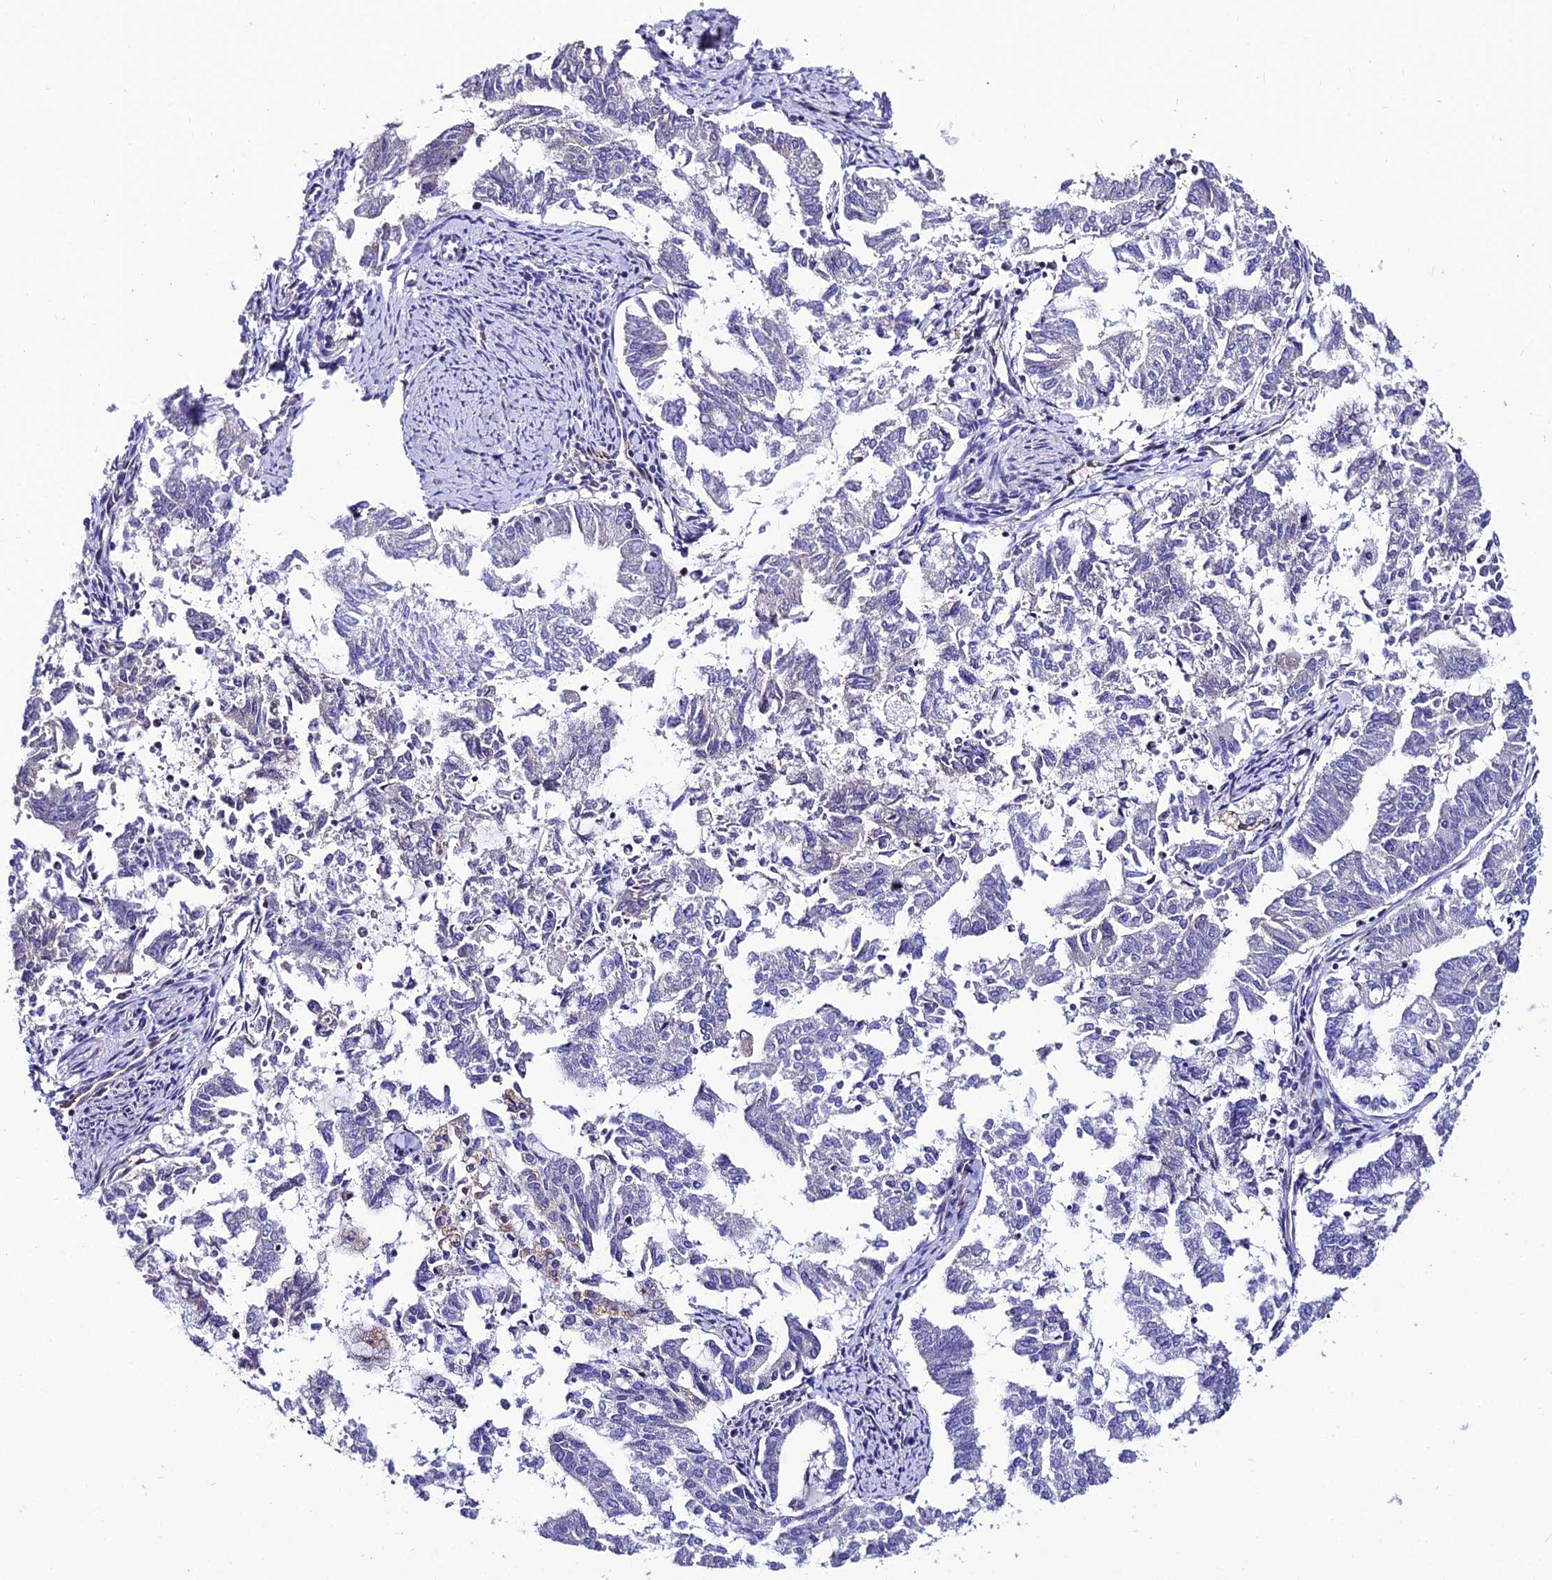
{"staining": {"intensity": "negative", "quantity": "none", "location": "none"}, "tissue": "endometrial cancer", "cell_type": "Tumor cells", "image_type": "cancer", "snomed": [{"axis": "morphology", "description": "Adenocarcinoma, NOS"}, {"axis": "topography", "description": "Endometrium"}], "caption": "Immunohistochemistry (IHC) photomicrograph of neoplastic tissue: human endometrial cancer stained with DAB (3,3'-diaminobenzidine) demonstrates no significant protein staining in tumor cells.", "gene": "SHQ1", "patient": {"sex": "female", "age": 79}}